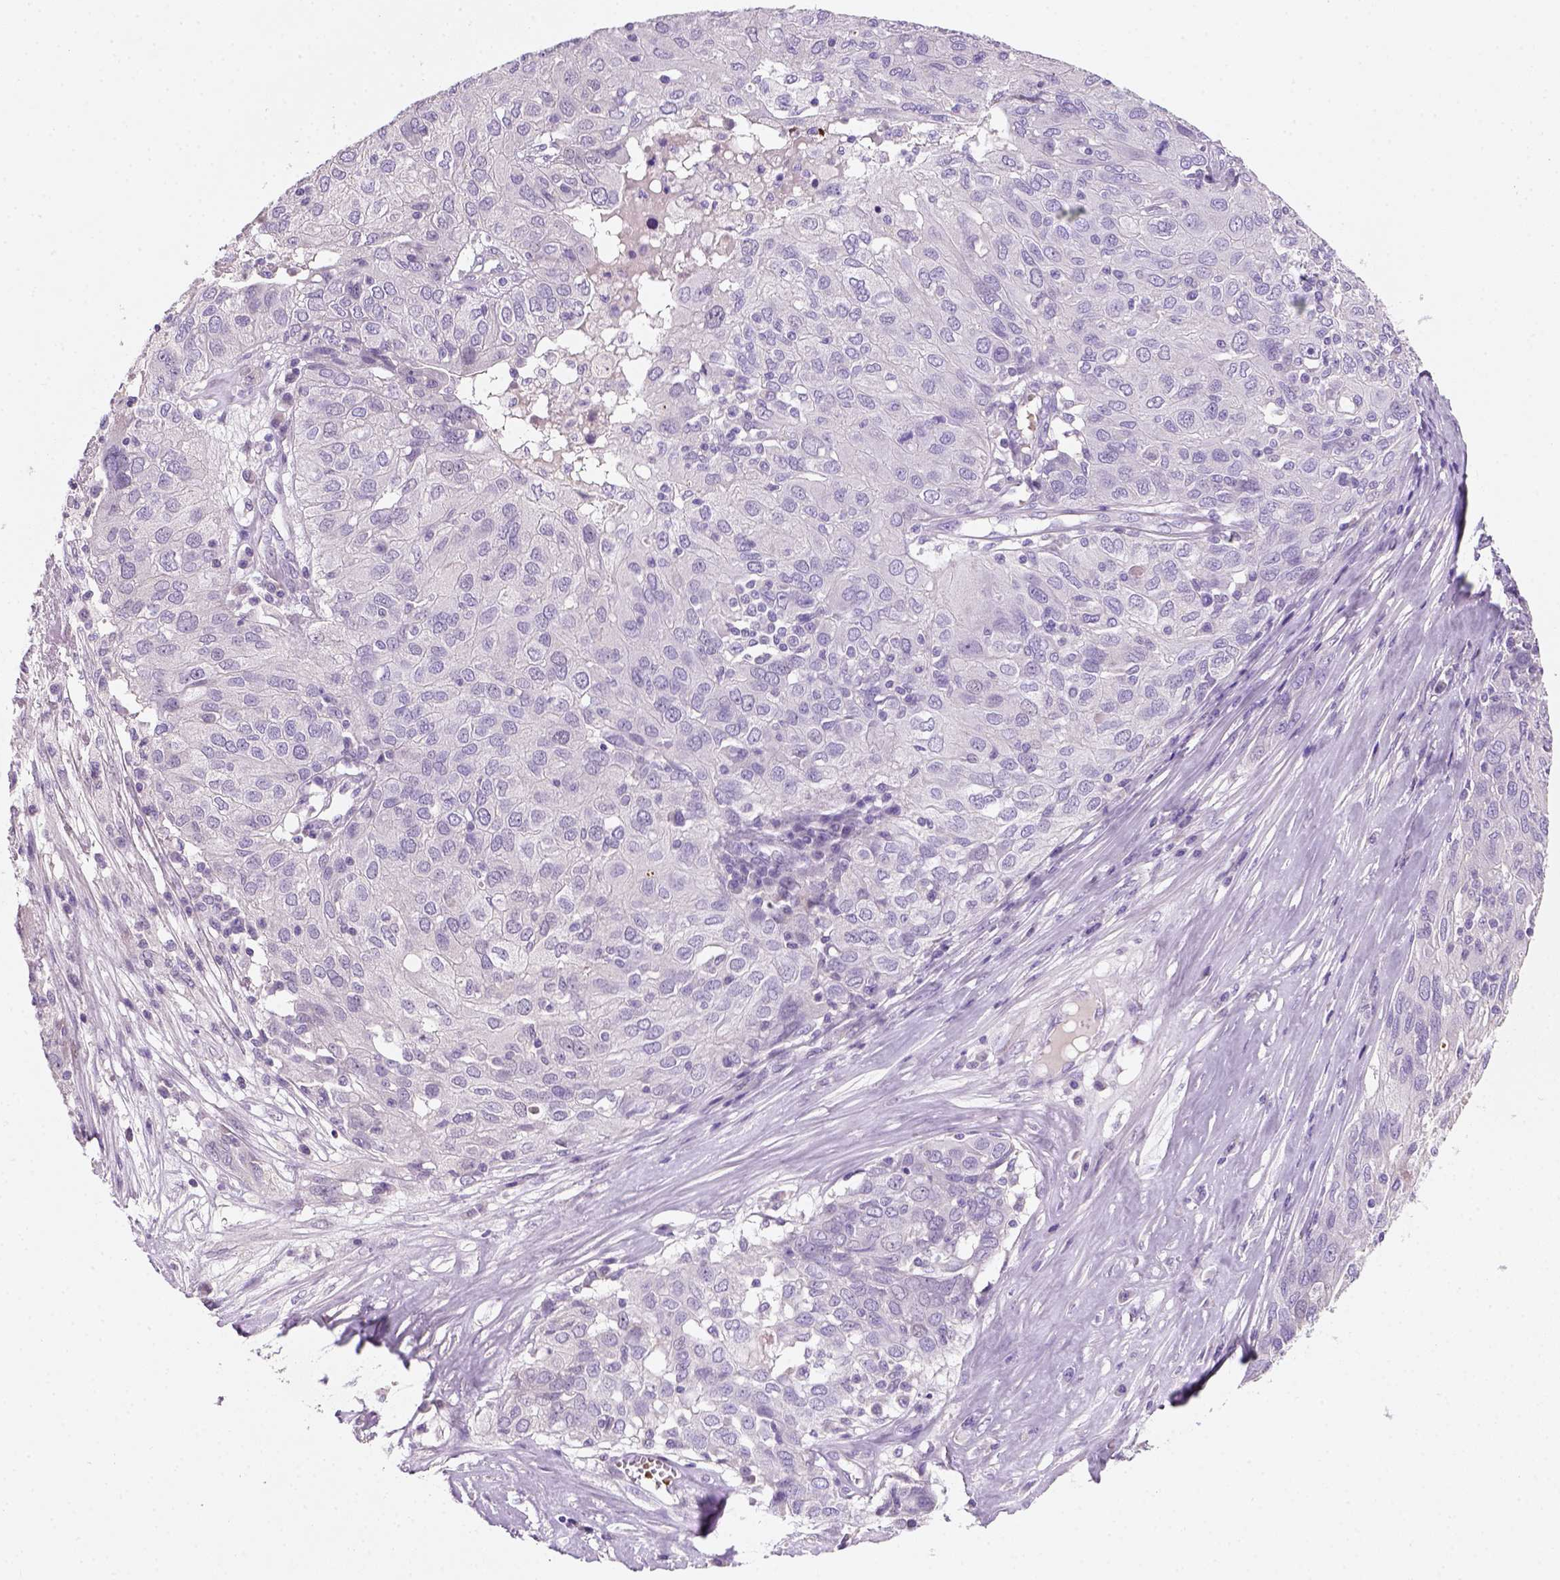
{"staining": {"intensity": "negative", "quantity": "none", "location": "none"}, "tissue": "ovarian cancer", "cell_type": "Tumor cells", "image_type": "cancer", "snomed": [{"axis": "morphology", "description": "Carcinoma, endometroid"}, {"axis": "topography", "description": "Ovary"}], "caption": "High power microscopy image of an immunohistochemistry micrograph of ovarian endometroid carcinoma, revealing no significant staining in tumor cells.", "gene": "ZMAT4", "patient": {"sex": "female", "age": 50}}